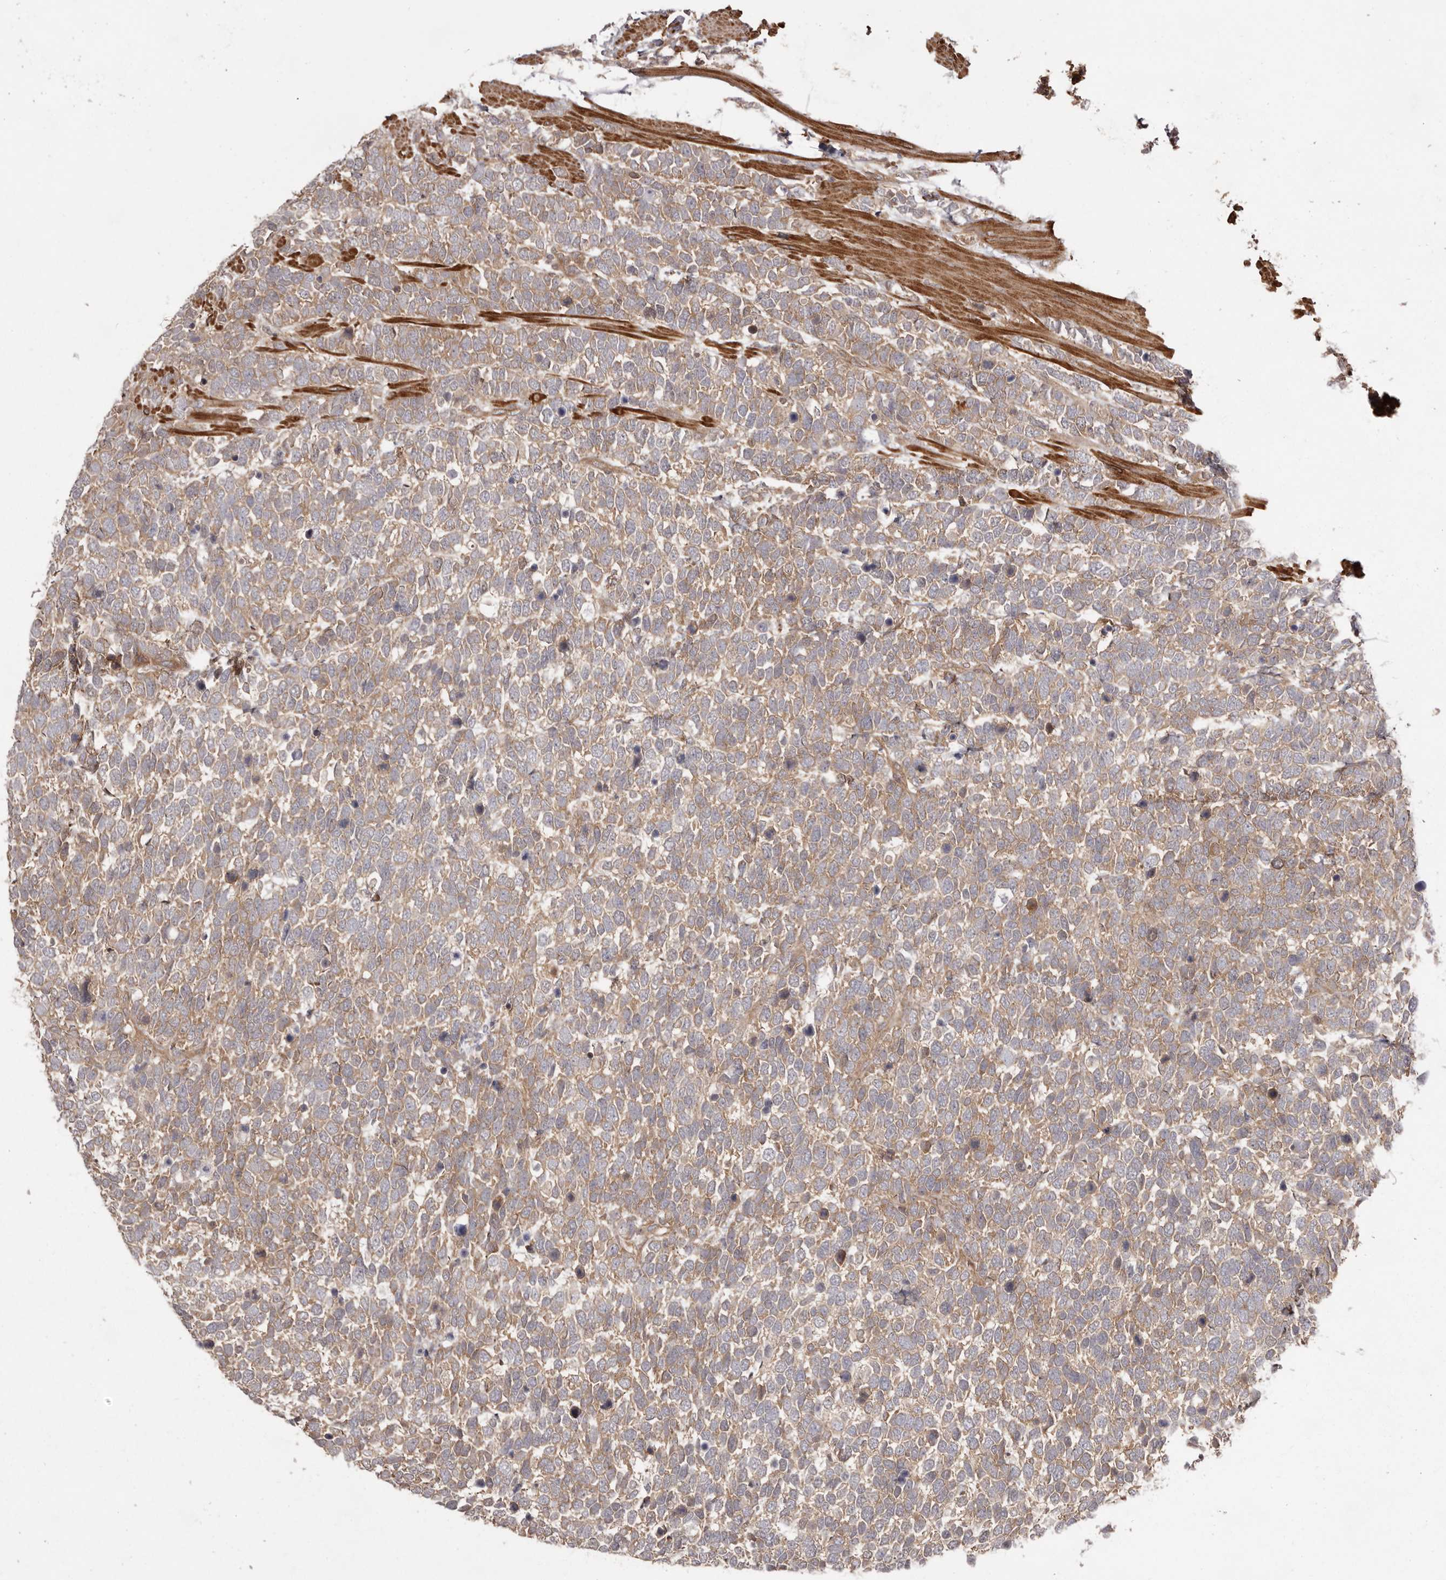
{"staining": {"intensity": "moderate", "quantity": ">75%", "location": "cytoplasmic/membranous"}, "tissue": "urothelial cancer", "cell_type": "Tumor cells", "image_type": "cancer", "snomed": [{"axis": "morphology", "description": "Urothelial carcinoma, High grade"}, {"axis": "topography", "description": "Urinary bladder"}], "caption": "Urothelial carcinoma (high-grade) was stained to show a protein in brown. There is medium levels of moderate cytoplasmic/membranous staining in about >75% of tumor cells. (DAB (3,3'-diaminobenzidine) IHC with brightfield microscopy, high magnification).", "gene": "NFKBIA", "patient": {"sex": "female", "age": 82}}